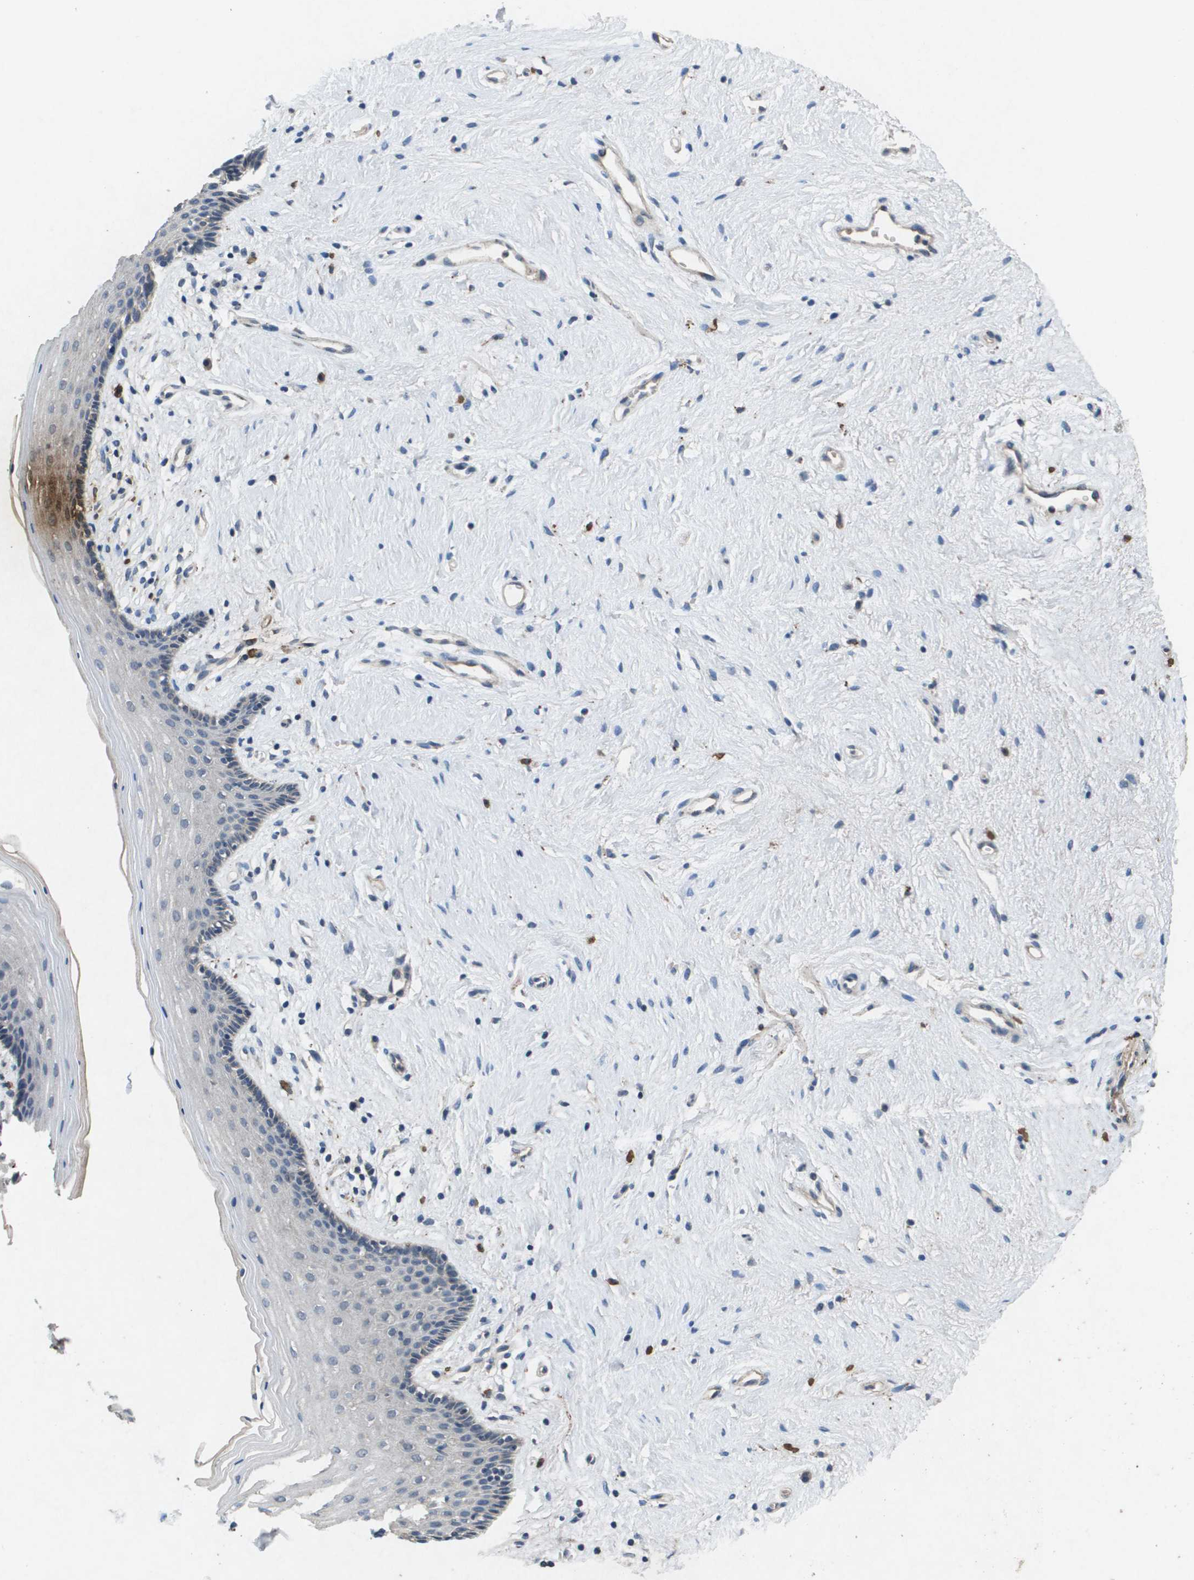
{"staining": {"intensity": "moderate", "quantity": "<25%", "location": "cytoplasmic/membranous"}, "tissue": "vagina", "cell_type": "Squamous epithelial cells", "image_type": "normal", "snomed": [{"axis": "morphology", "description": "Normal tissue, NOS"}, {"axis": "topography", "description": "Vagina"}], "caption": "Protein expression analysis of benign human vagina reveals moderate cytoplasmic/membranous expression in approximately <25% of squamous epithelial cells.", "gene": "PROC", "patient": {"sex": "female", "age": 44}}